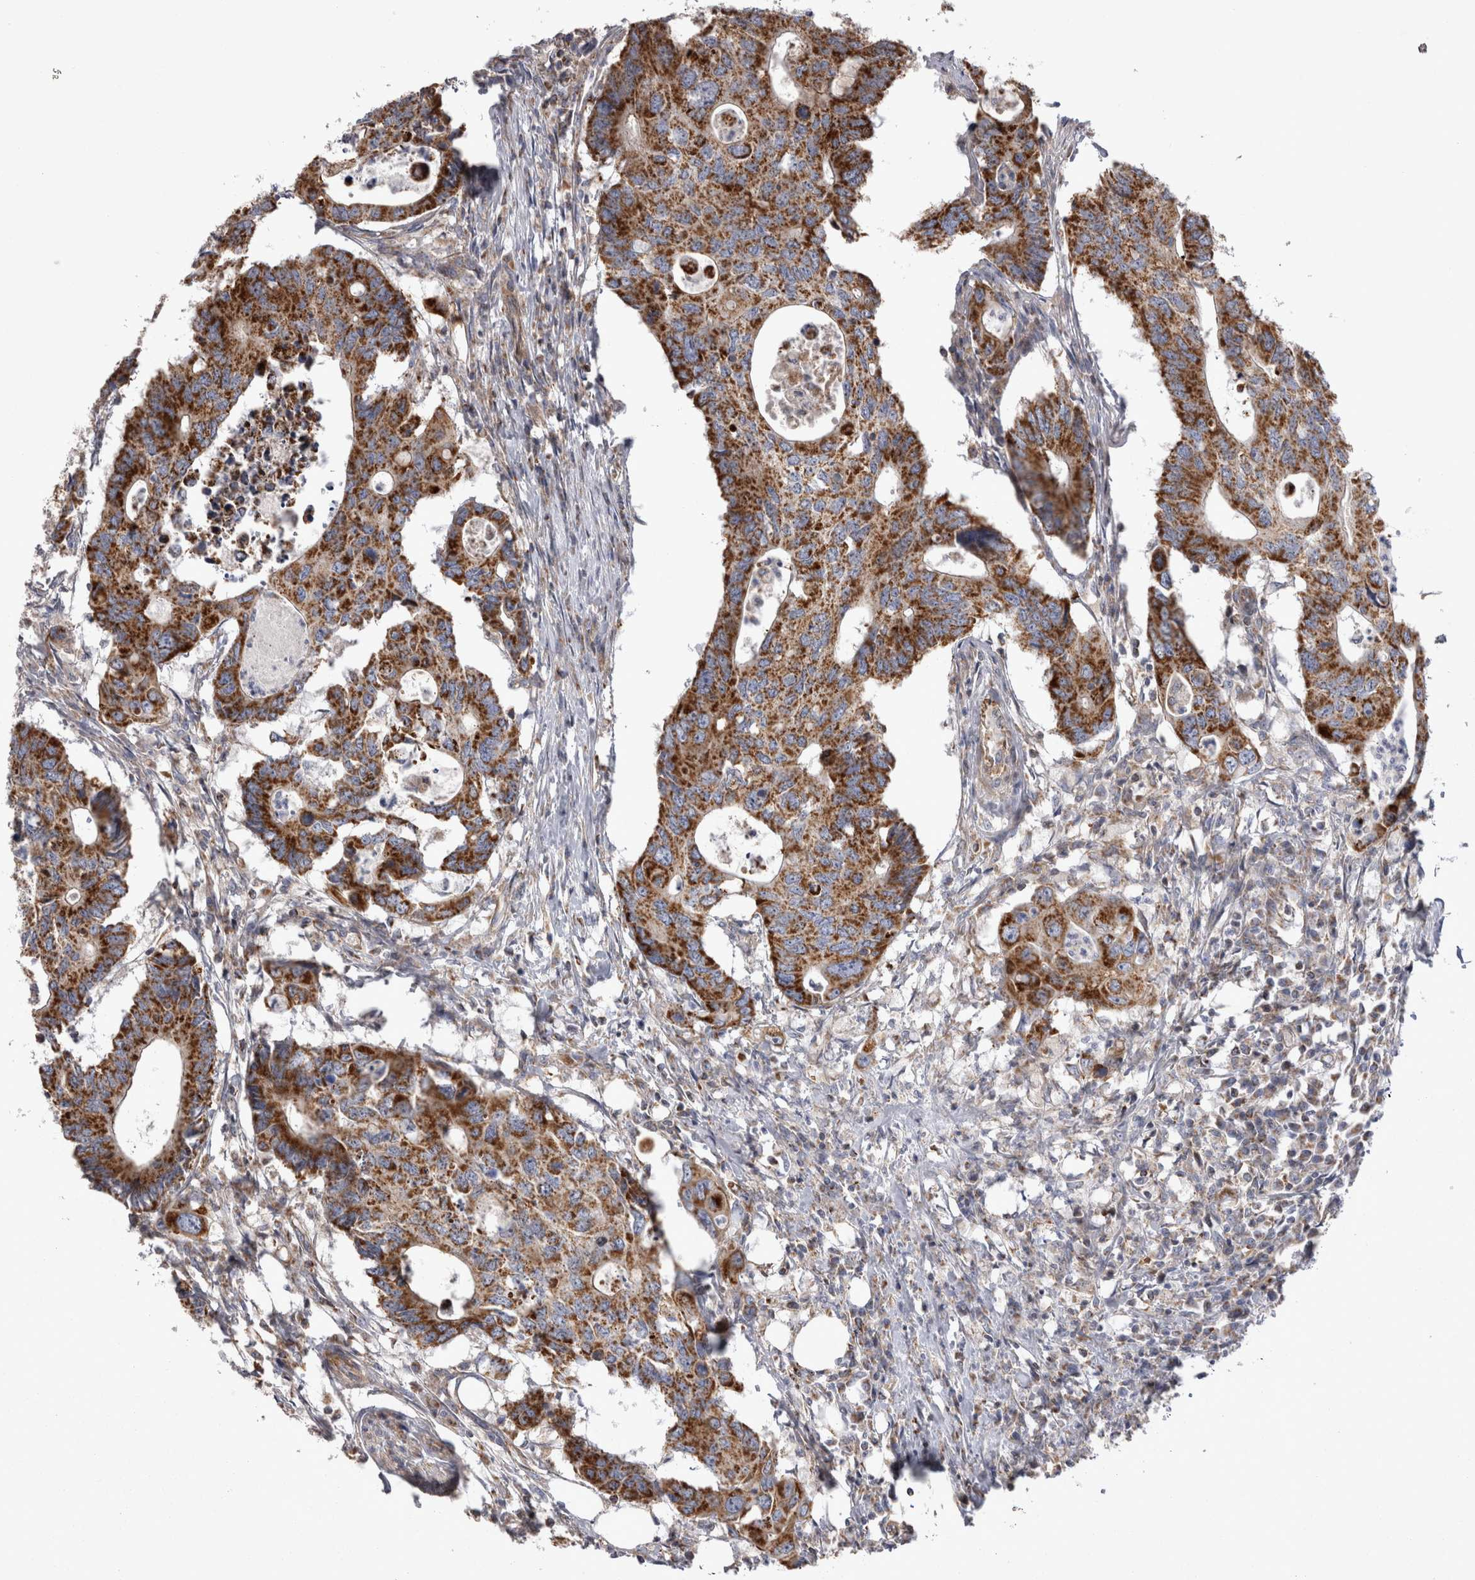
{"staining": {"intensity": "strong", "quantity": ">75%", "location": "cytoplasmic/membranous"}, "tissue": "colorectal cancer", "cell_type": "Tumor cells", "image_type": "cancer", "snomed": [{"axis": "morphology", "description": "Adenocarcinoma, NOS"}, {"axis": "topography", "description": "Colon"}], "caption": "Immunohistochemistry photomicrograph of neoplastic tissue: colorectal cancer stained using immunohistochemistry displays high levels of strong protein expression localized specifically in the cytoplasmic/membranous of tumor cells, appearing as a cytoplasmic/membranous brown color.", "gene": "TSPOAP1", "patient": {"sex": "male", "age": 71}}